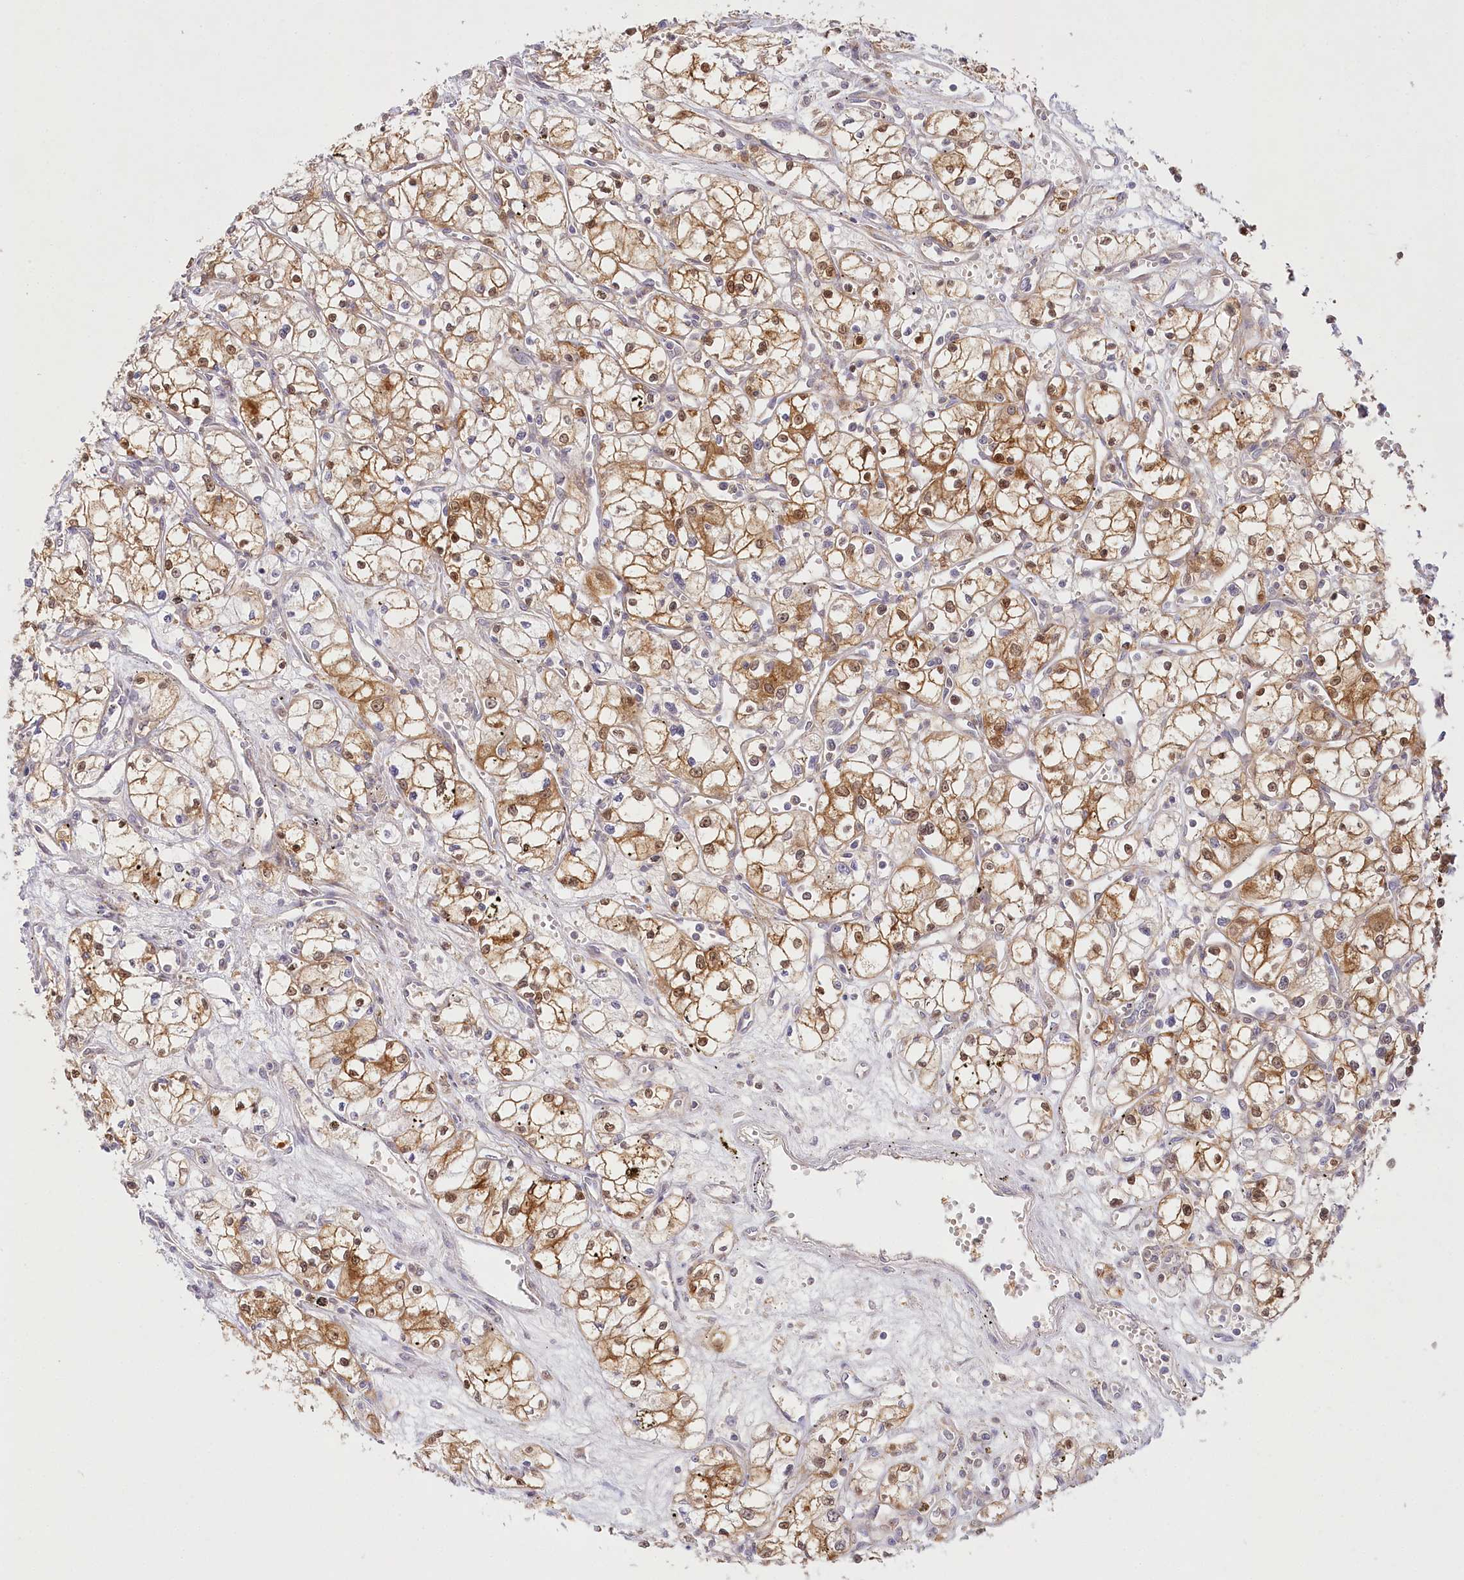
{"staining": {"intensity": "moderate", "quantity": ">75%", "location": "cytoplasmic/membranous"}, "tissue": "renal cancer", "cell_type": "Tumor cells", "image_type": "cancer", "snomed": [{"axis": "morphology", "description": "Adenocarcinoma, NOS"}, {"axis": "topography", "description": "Kidney"}], "caption": "Moderate cytoplasmic/membranous protein expression is appreciated in approximately >75% of tumor cells in renal cancer (adenocarcinoma).", "gene": "INPP4B", "patient": {"sex": "male", "age": 59}}